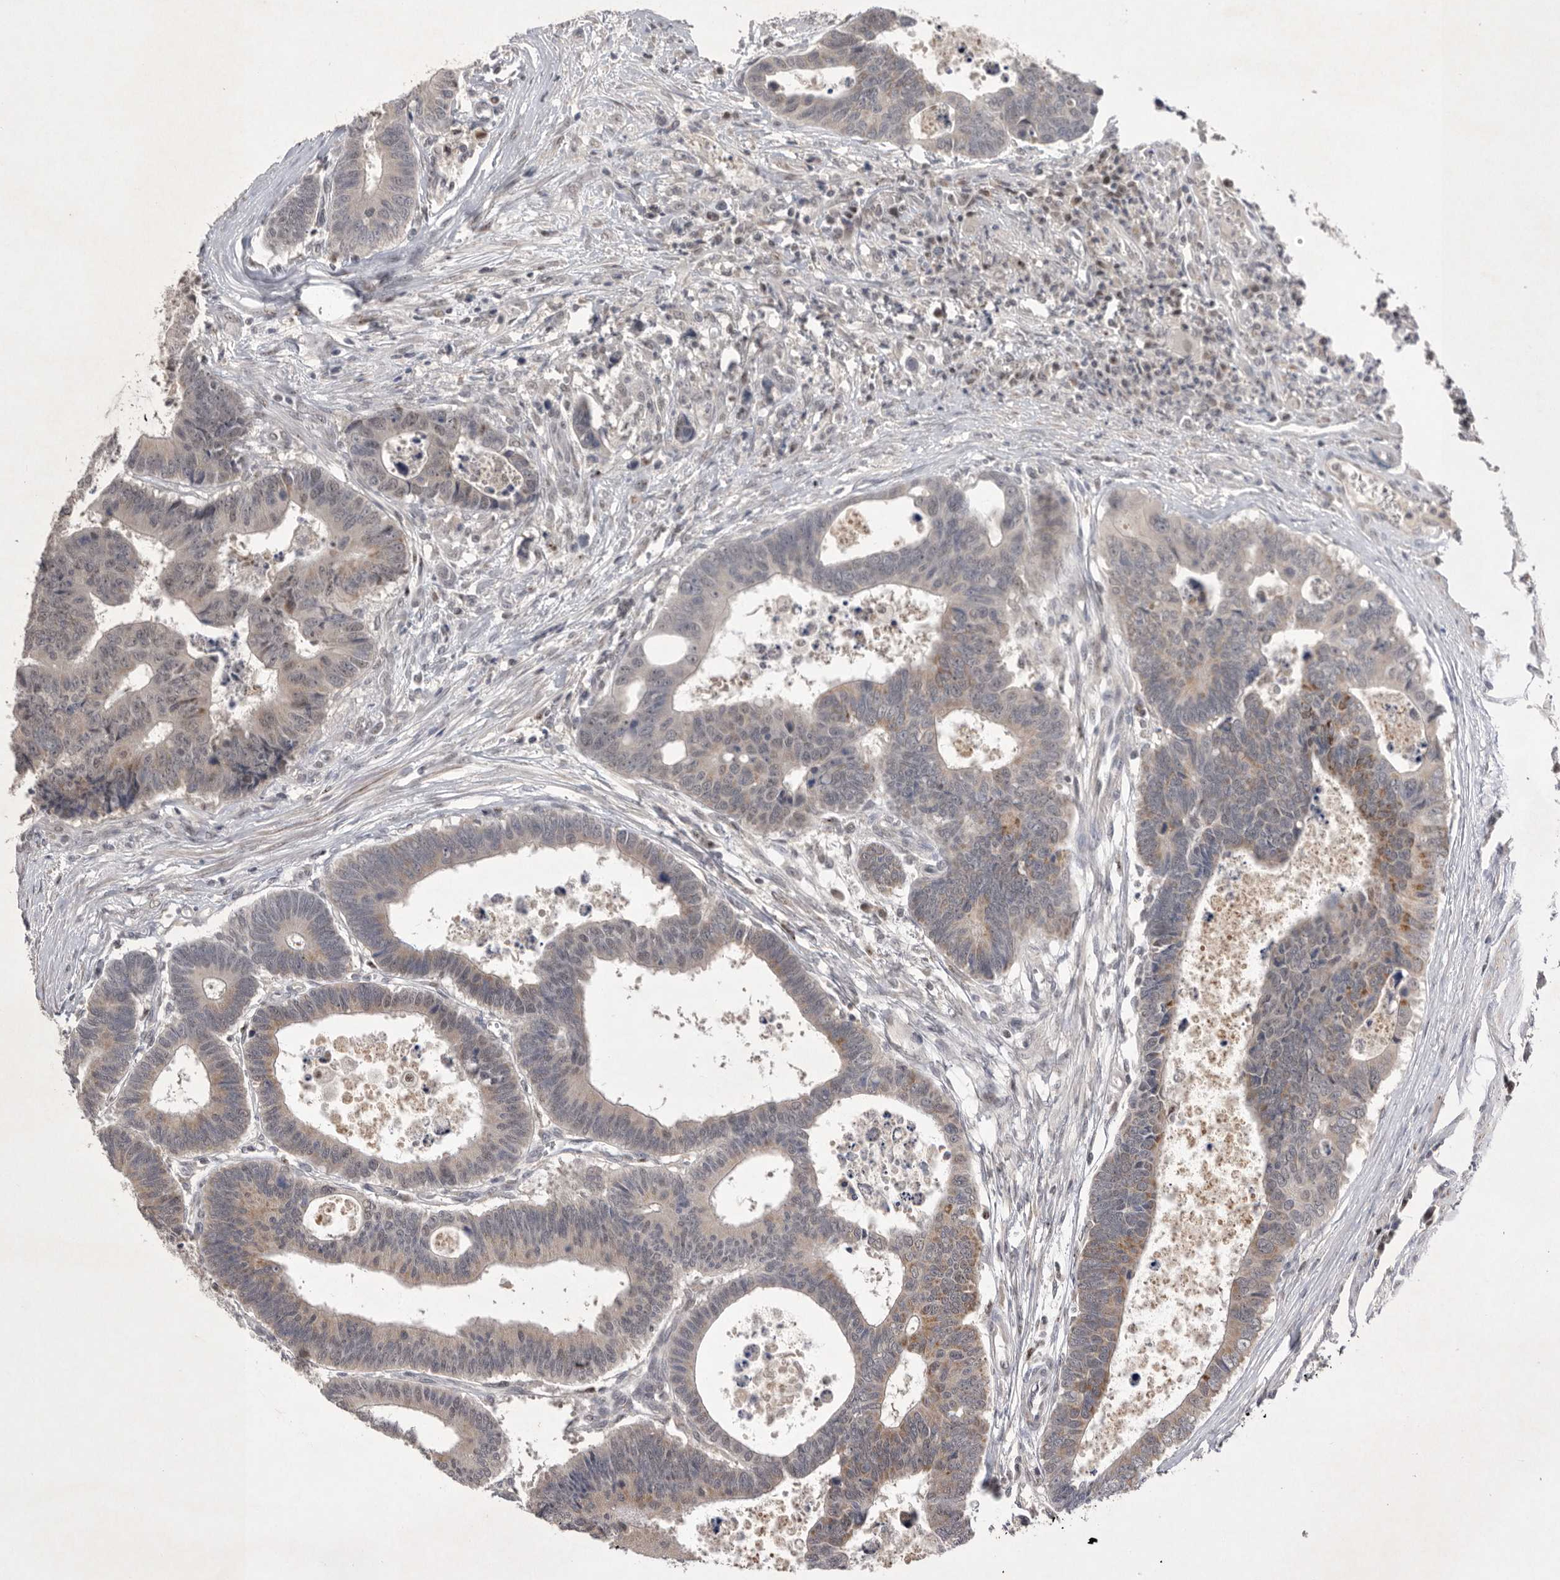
{"staining": {"intensity": "weak", "quantity": "<25%", "location": "cytoplasmic/membranous"}, "tissue": "colorectal cancer", "cell_type": "Tumor cells", "image_type": "cancer", "snomed": [{"axis": "morphology", "description": "Adenocarcinoma, NOS"}, {"axis": "topography", "description": "Rectum"}], "caption": "Tumor cells show no significant protein staining in adenocarcinoma (colorectal).", "gene": "HUS1", "patient": {"sex": "male", "age": 84}}